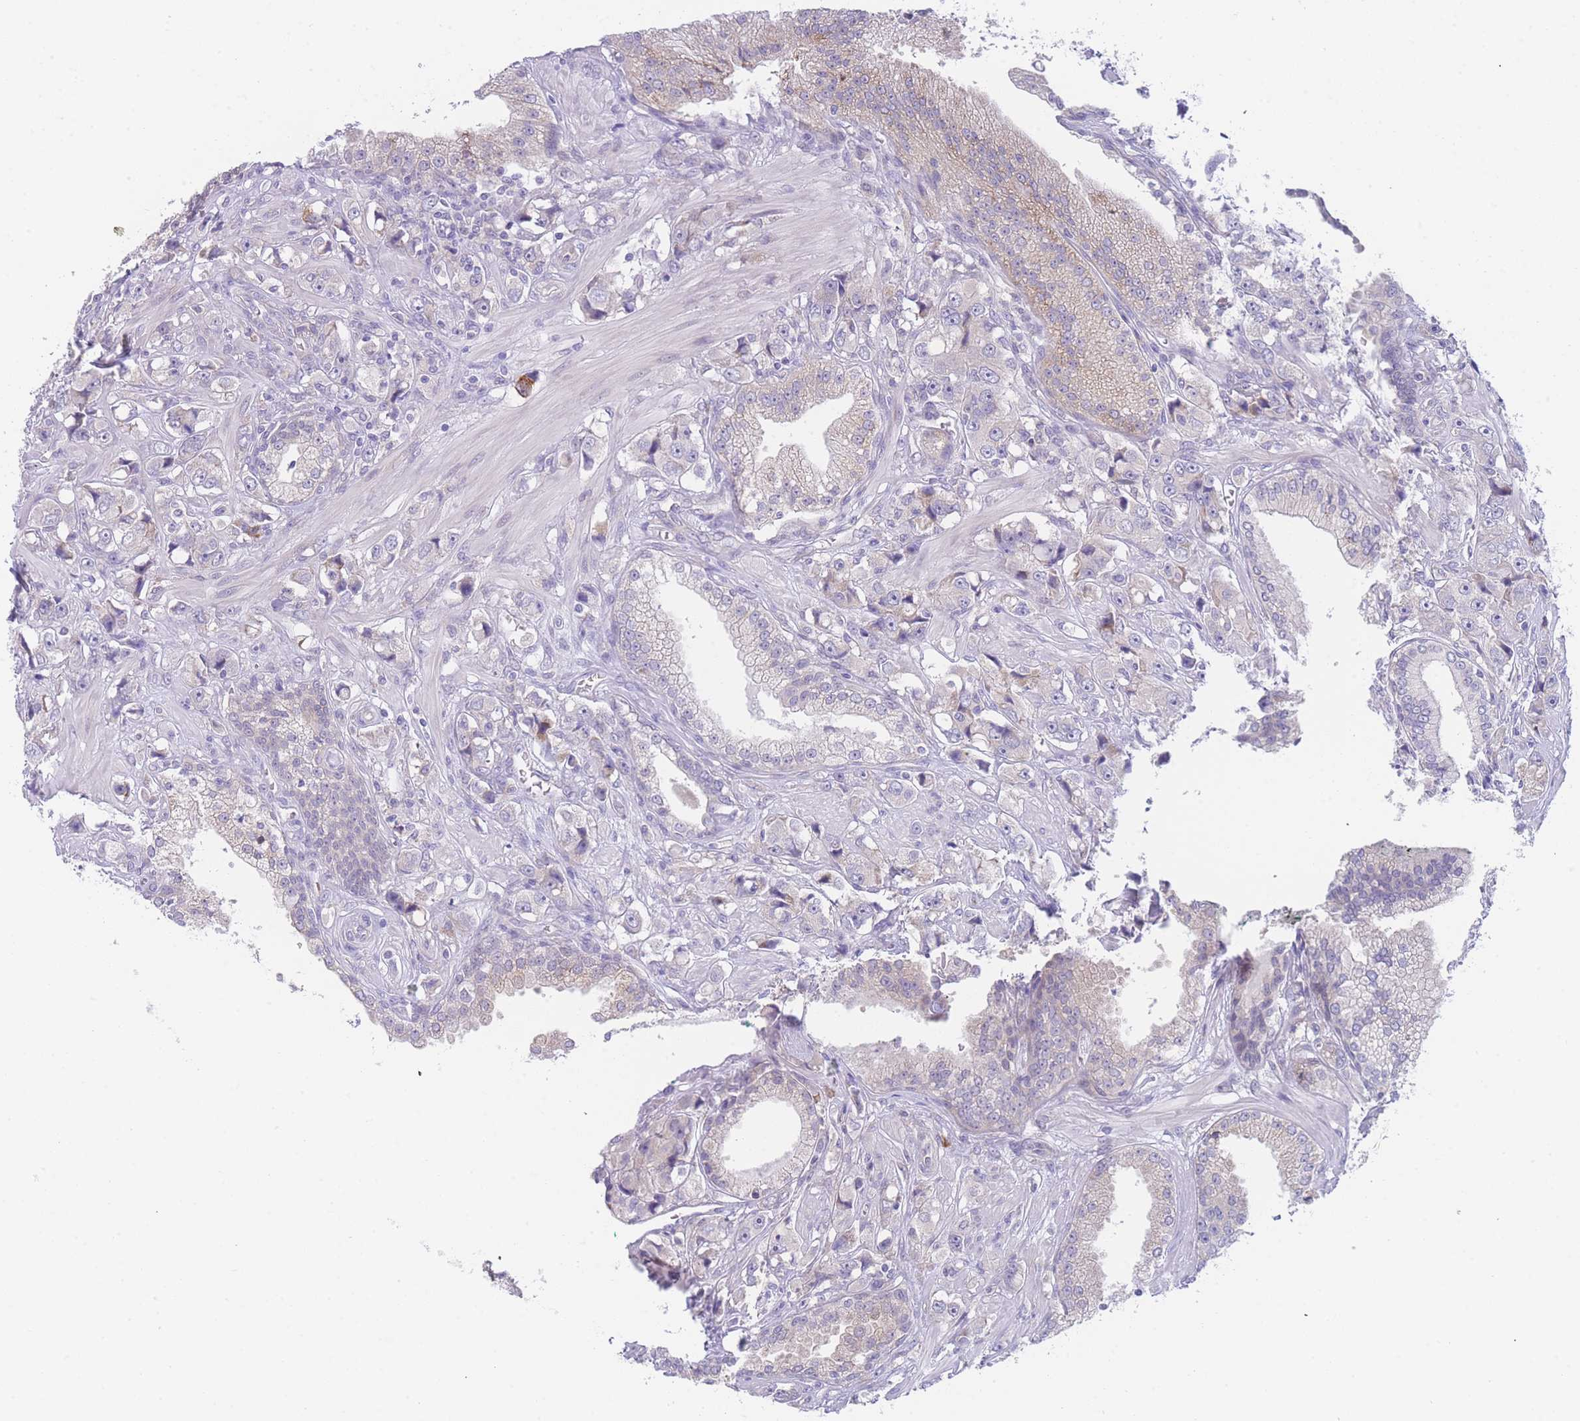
{"staining": {"intensity": "negative", "quantity": "none", "location": "none"}, "tissue": "prostate cancer", "cell_type": "Tumor cells", "image_type": "cancer", "snomed": [{"axis": "morphology", "description": "Adenocarcinoma, High grade"}, {"axis": "topography", "description": "Prostate"}], "caption": "Prostate cancer (high-grade adenocarcinoma) stained for a protein using immunohistochemistry (IHC) shows no positivity tumor cells.", "gene": "ZNF510", "patient": {"sex": "male", "age": 74}}